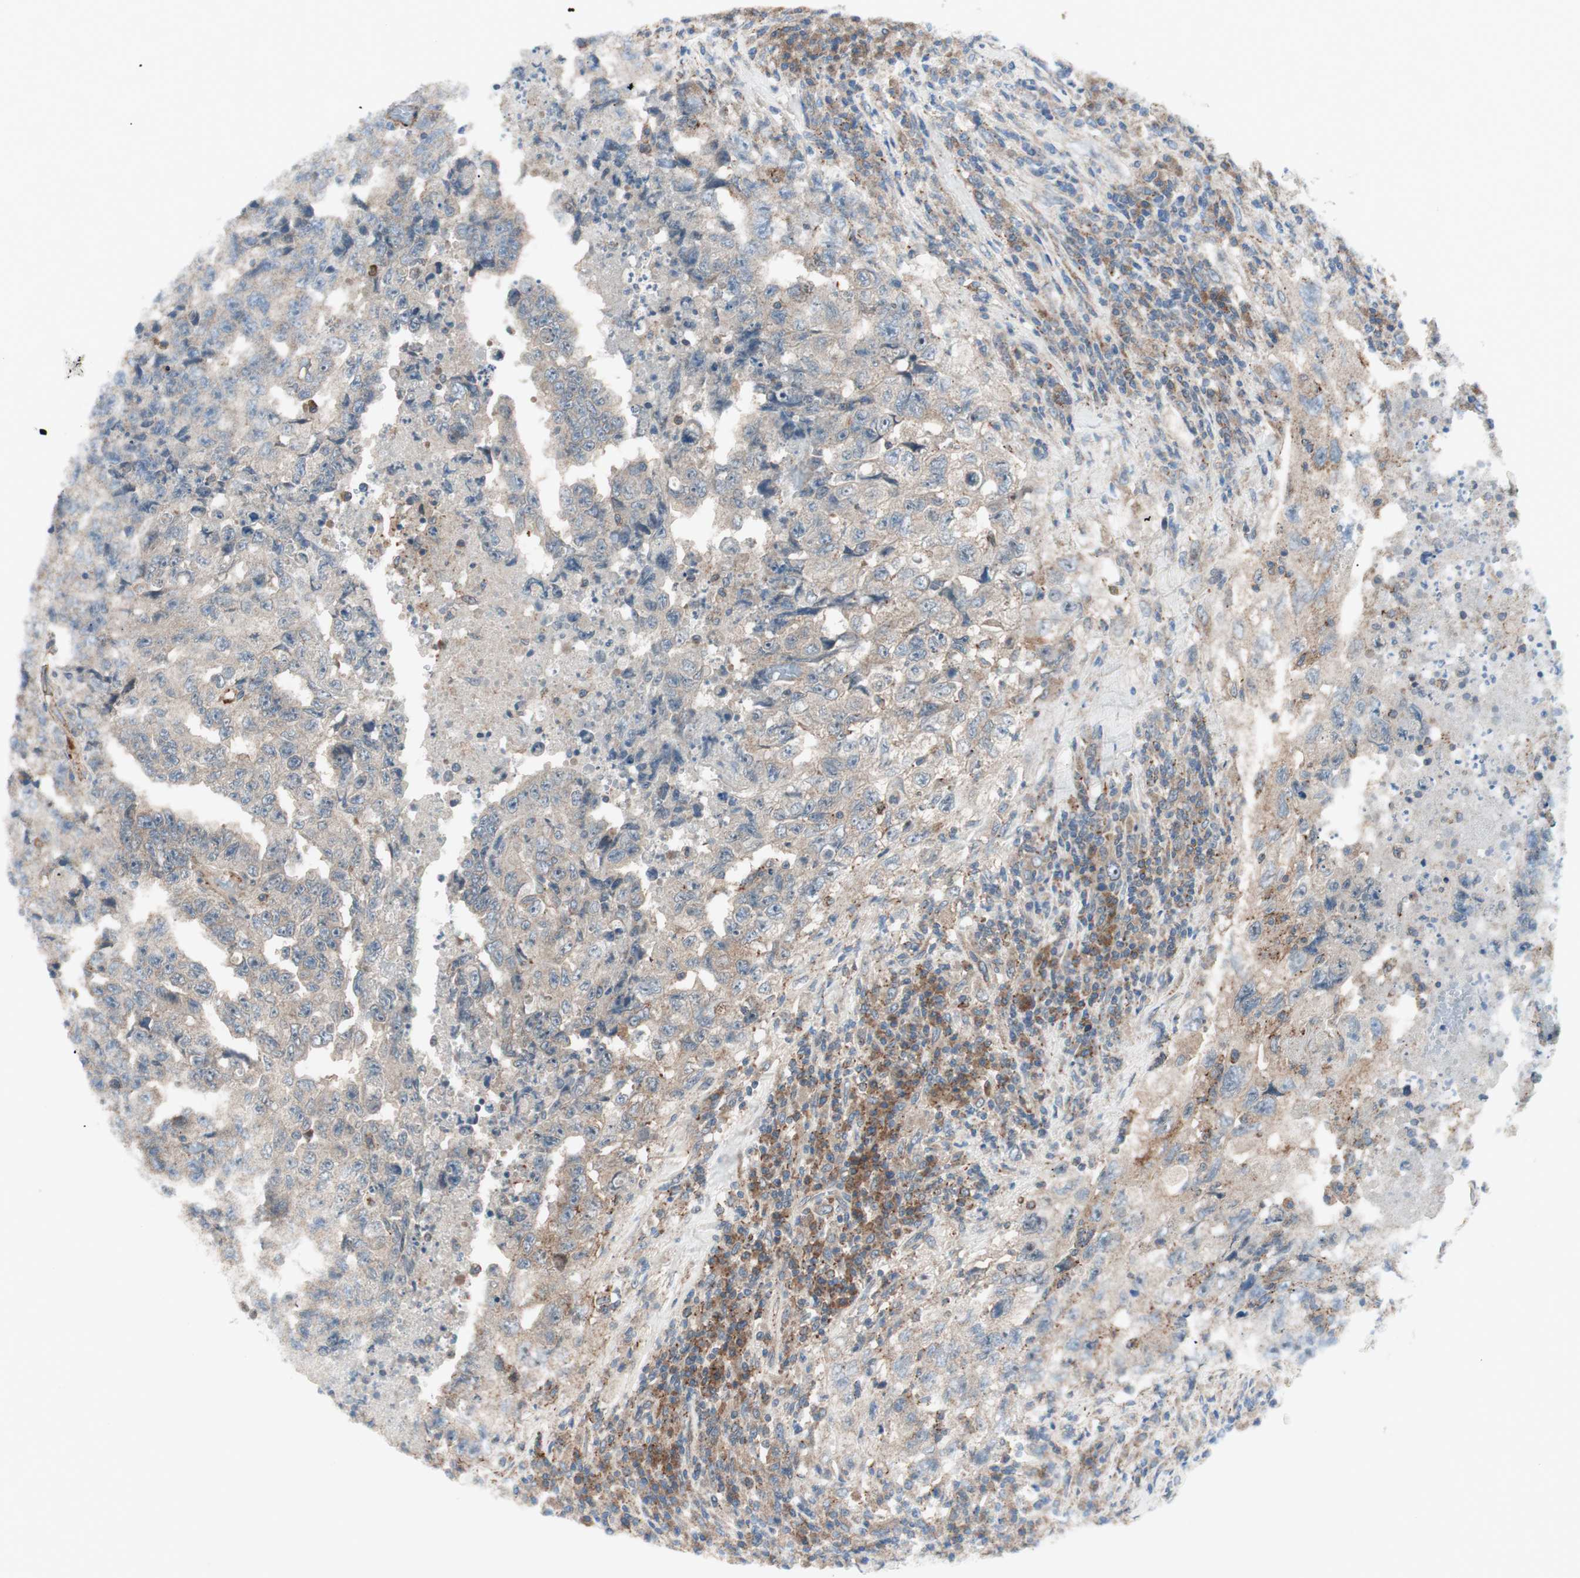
{"staining": {"intensity": "moderate", "quantity": ">75%", "location": "cytoplasmic/membranous"}, "tissue": "testis cancer", "cell_type": "Tumor cells", "image_type": "cancer", "snomed": [{"axis": "morphology", "description": "Necrosis, NOS"}, {"axis": "morphology", "description": "Carcinoma, Embryonal, NOS"}, {"axis": "topography", "description": "Testis"}], "caption": "A brown stain shows moderate cytoplasmic/membranous expression of a protein in human testis cancer tumor cells.", "gene": "CCL14", "patient": {"sex": "male", "age": 19}}